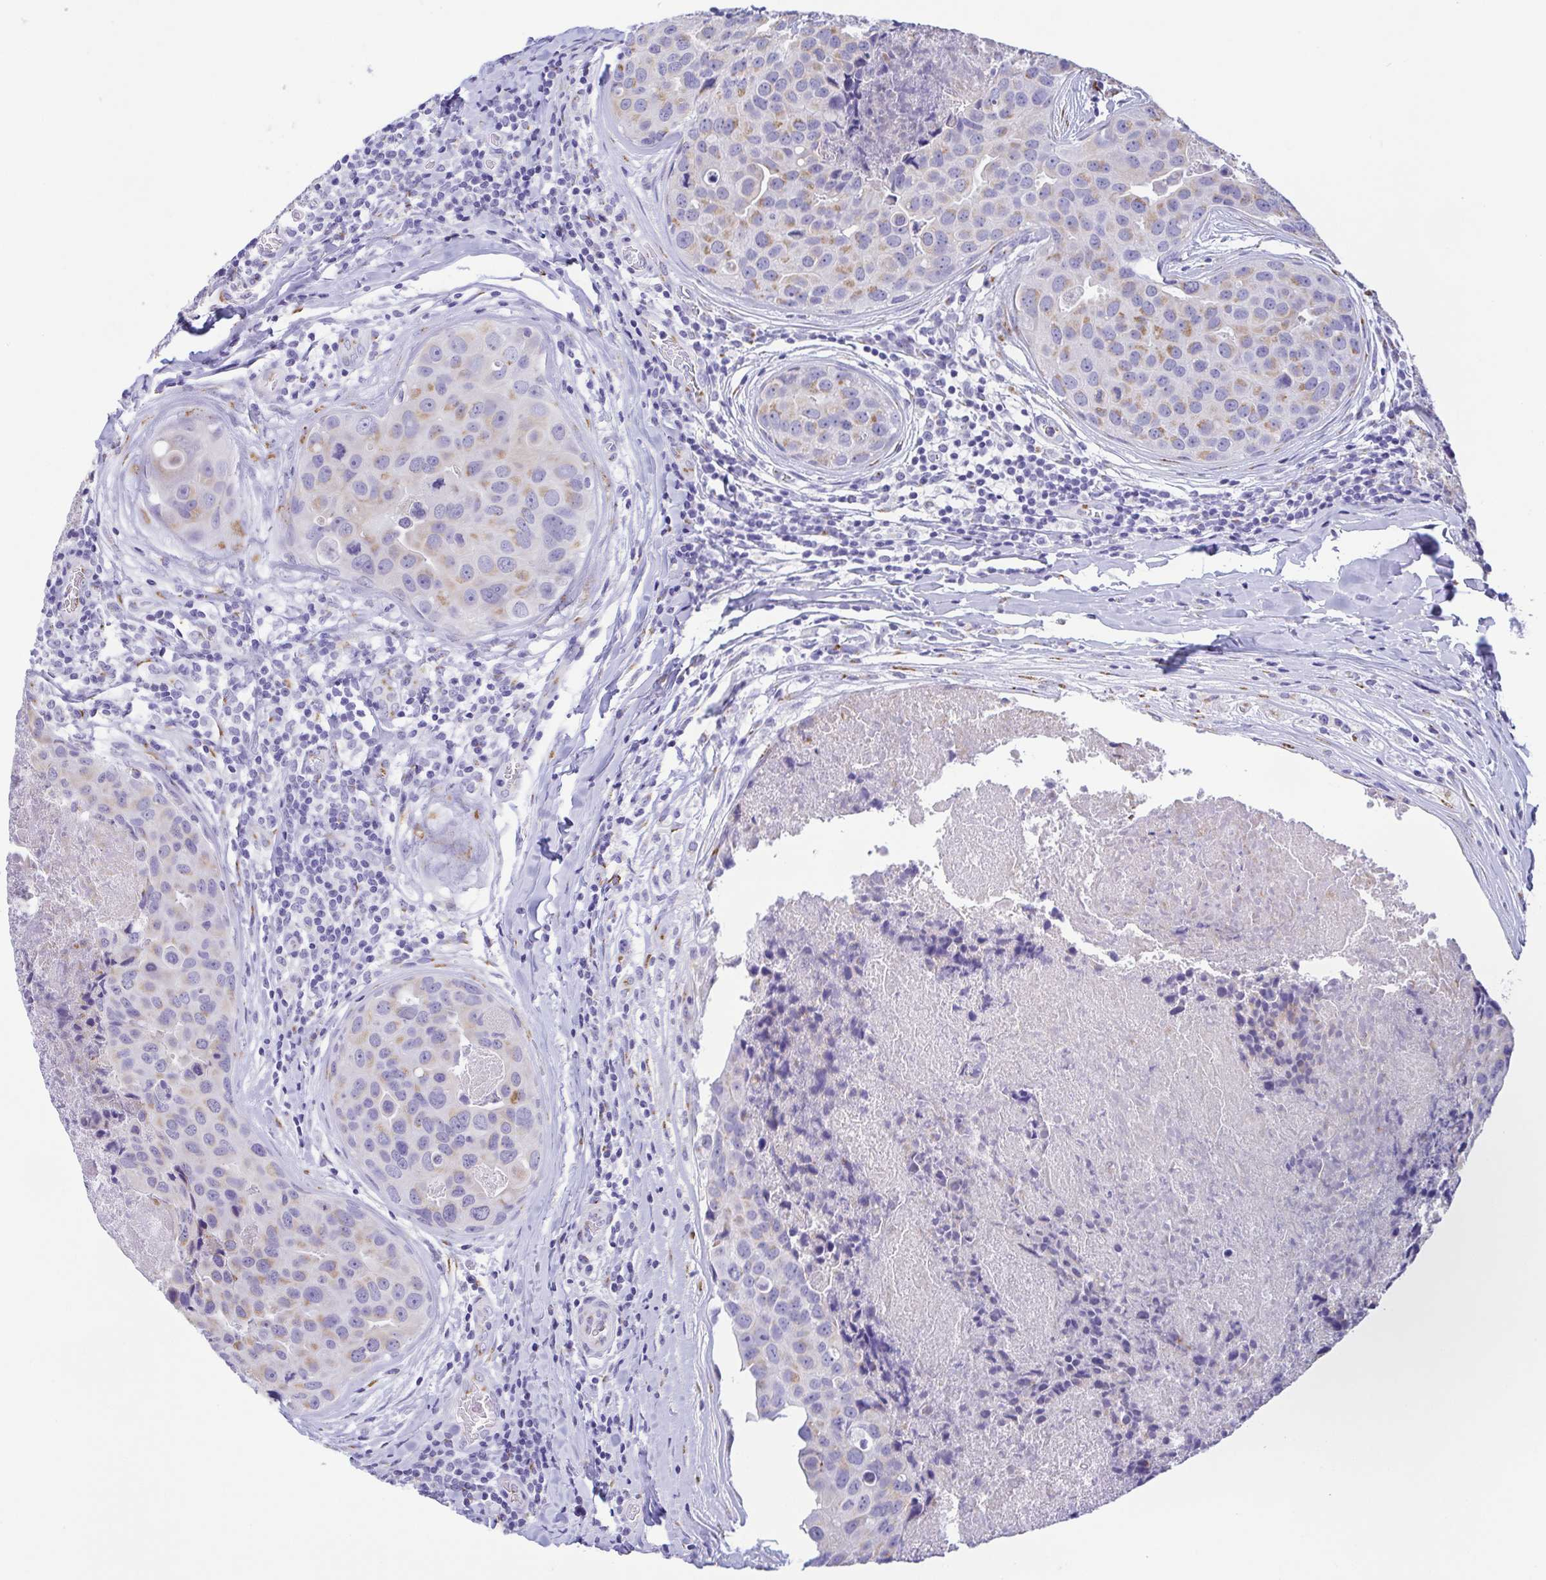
{"staining": {"intensity": "weak", "quantity": "25%-75%", "location": "cytoplasmic/membranous"}, "tissue": "breast cancer", "cell_type": "Tumor cells", "image_type": "cancer", "snomed": [{"axis": "morphology", "description": "Duct carcinoma"}, {"axis": "topography", "description": "Breast"}], "caption": "Tumor cells display low levels of weak cytoplasmic/membranous staining in about 25%-75% of cells in human breast cancer (invasive ductal carcinoma).", "gene": "SULT1B1", "patient": {"sex": "female", "age": 24}}